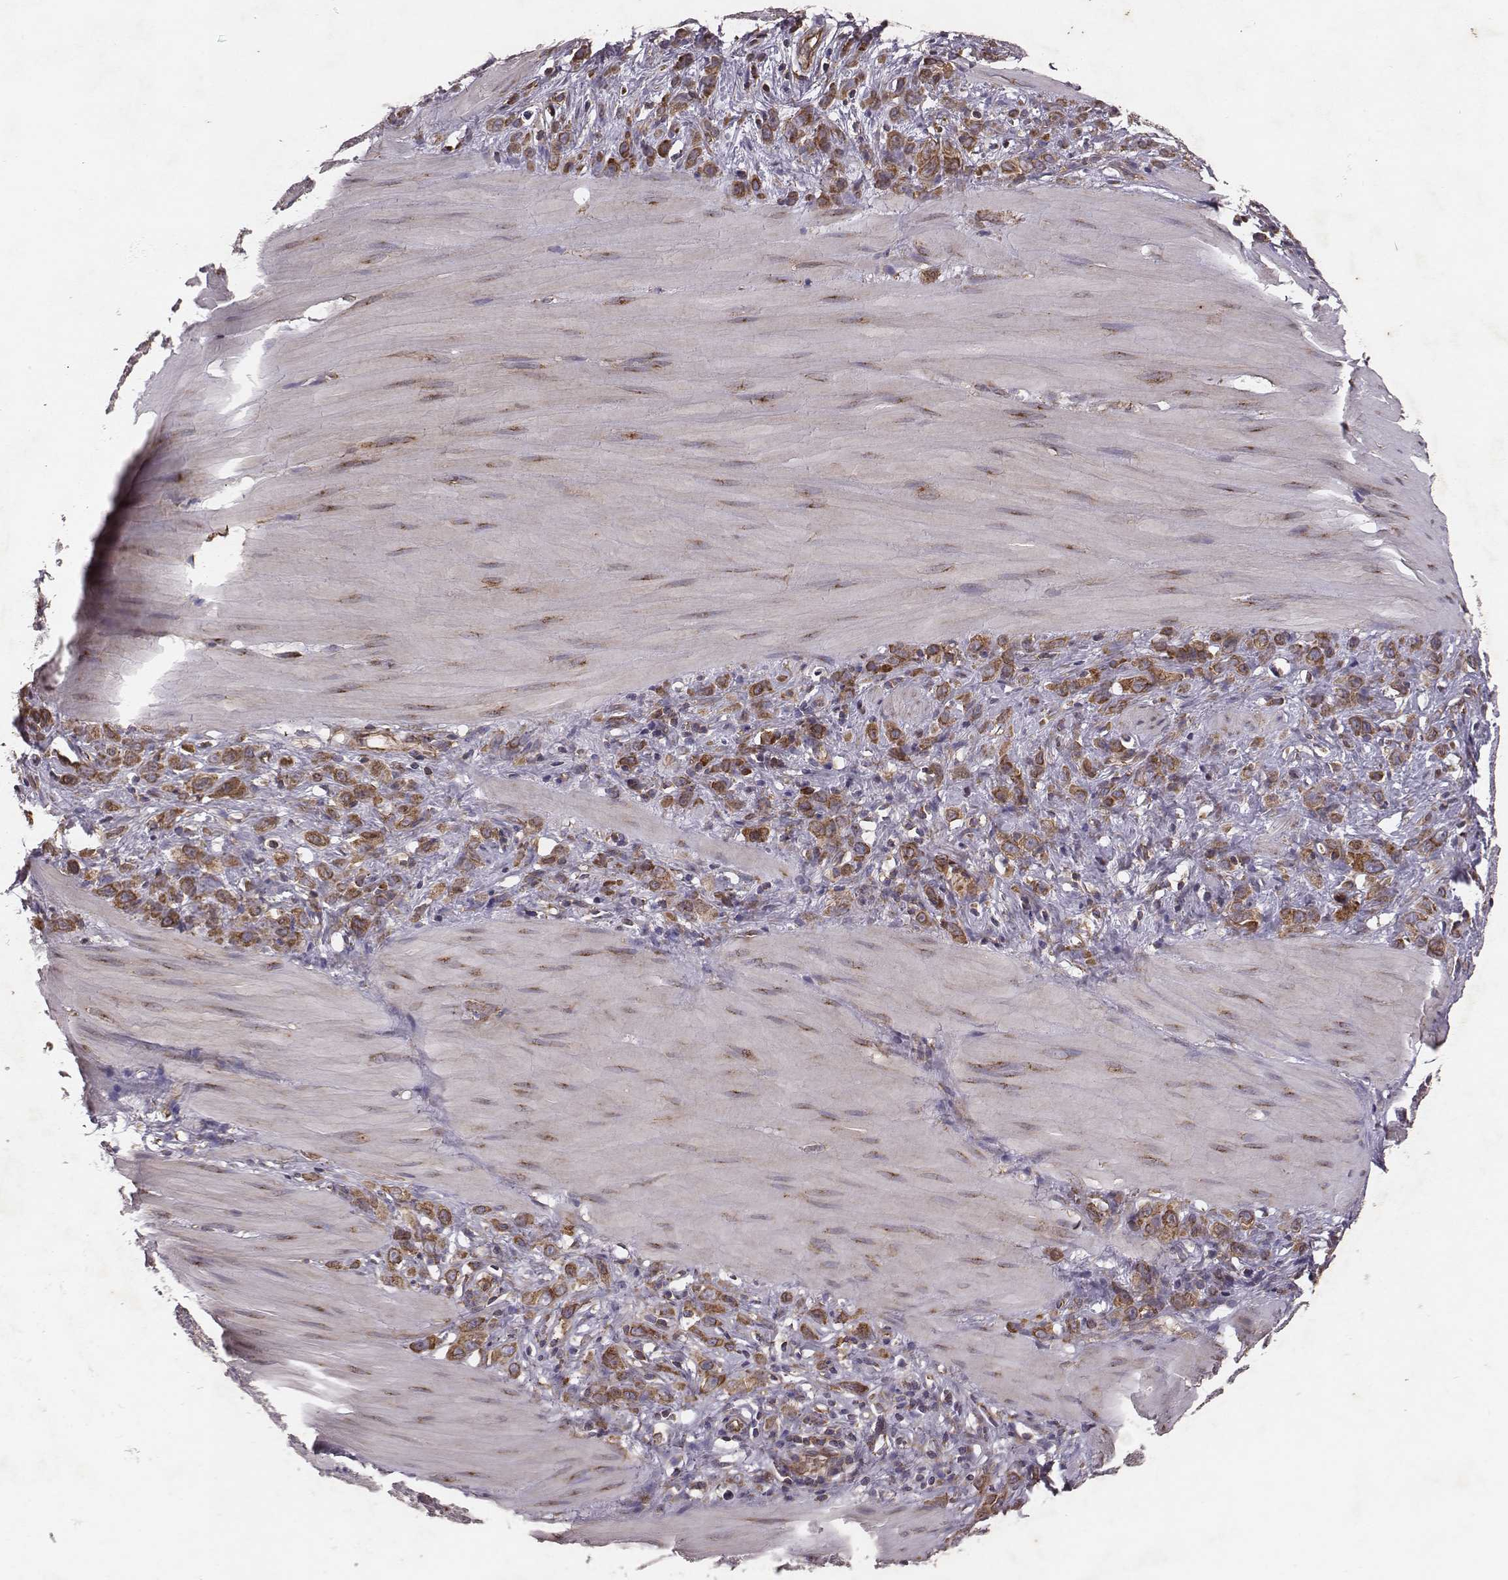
{"staining": {"intensity": "moderate", "quantity": ">75%", "location": "cytoplasmic/membranous"}, "tissue": "stomach cancer", "cell_type": "Tumor cells", "image_type": "cancer", "snomed": [{"axis": "morphology", "description": "Adenocarcinoma, NOS"}, {"axis": "topography", "description": "Stomach"}], "caption": "High-power microscopy captured an immunohistochemistry histopathology image of adenocarcinoma (stomach), revealing moderate cytoplasmic/membranous positivity in about >75% of tumor cells.", "gene": "TXLNA", "patient": {"sex": "male", "age": 47}}